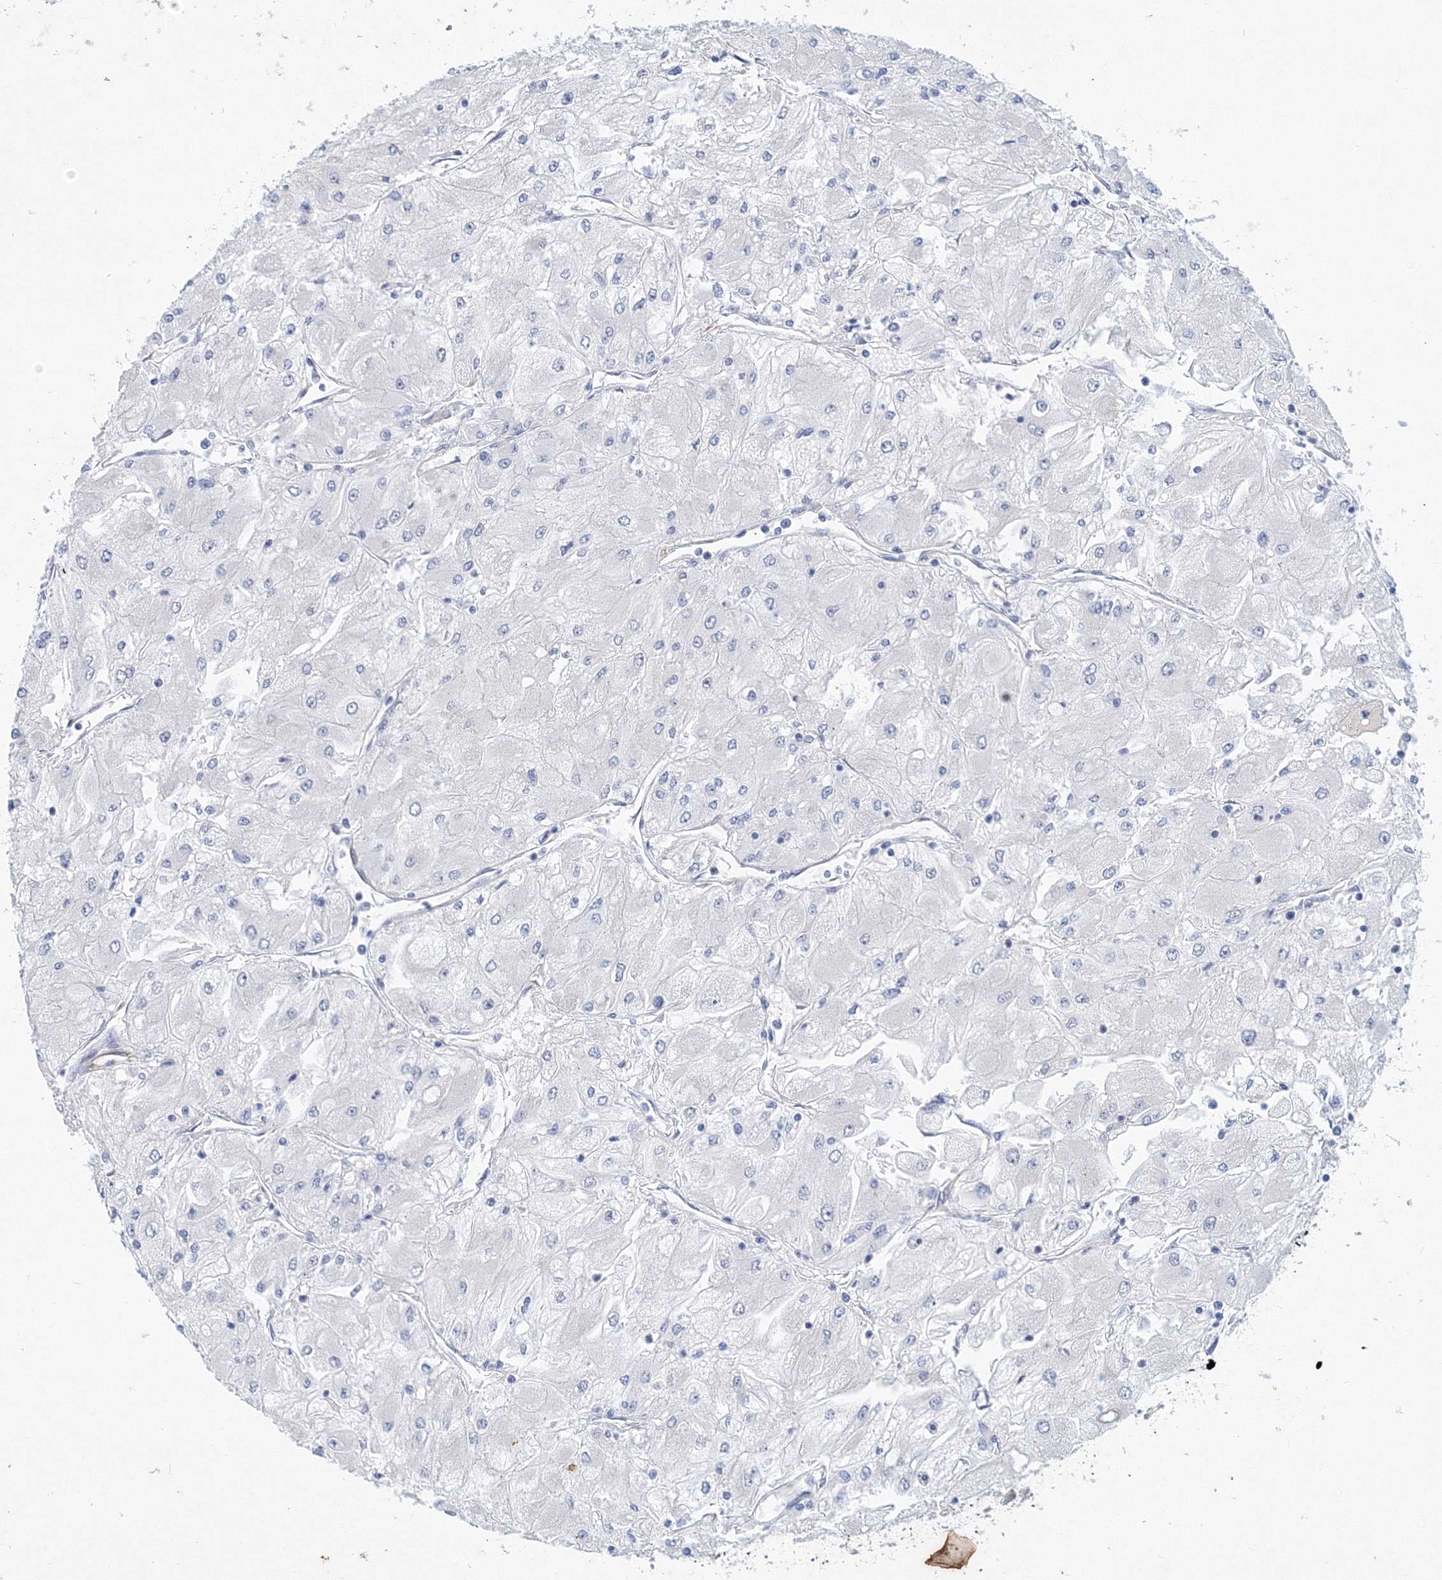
{"staining": {"intensity": "negative", "quantity": "none", "location": "none"}, "tissue": "renal cancer", "cell_type": "Tumor cells", "image_type": "cancer", "snomed": [{"axis": "morphology", "description": "Adenocarcinoma, NOS"}, {"axis": "topography", "description": "Kidney"}], "caption": "IHC image of human renal adenocarcinoma stained for a protein (brown), which exhibits no staining in tumor cells.", "gene": "TANC1", "patient": {"sex": "male", "age": 80}}